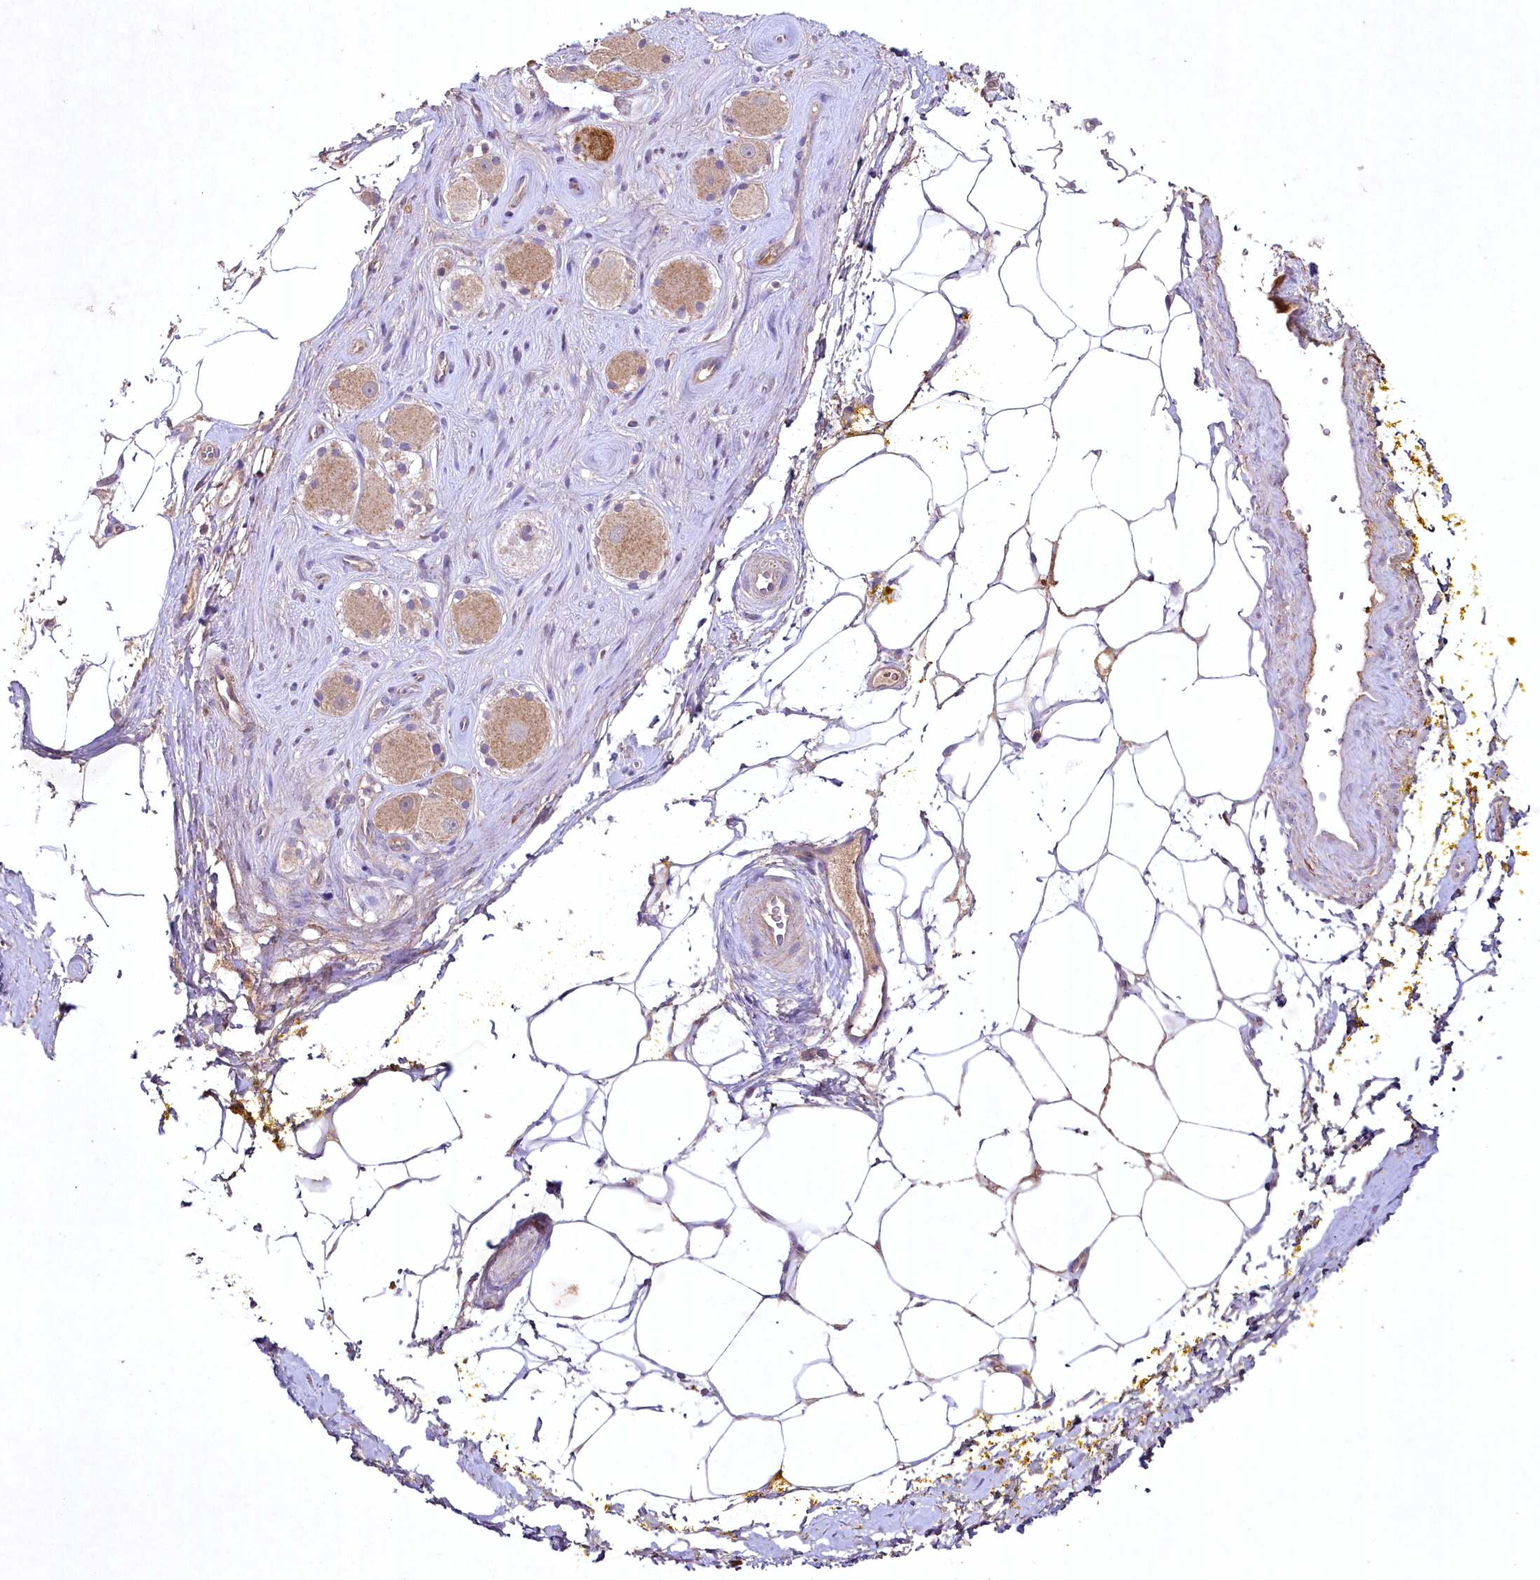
{"staining": {"intensity": "weak", "quantity": ">75%", "location": "cytoplasmic/membranous"}, "tissue": "adipose tissue", "cell_type": "Adipocytes", "image_type": "normal", "snomed": [{"axis": "morphology", "description": "Normal tissue, NOS"}, {"axis": "morphology", "description": "Adenocarcinoma, Low grade"}, {"axis": "topography", "description": "Prostate"}, {"axis": "topography", "description": "Peripheral nerve tissue"}], "caption": "Human adipose tissue stained with a protein marker demonstrates weak staining in adipocytes.", "gene": "MRPL44", "patient": {"sex": "male", "age": 63}}